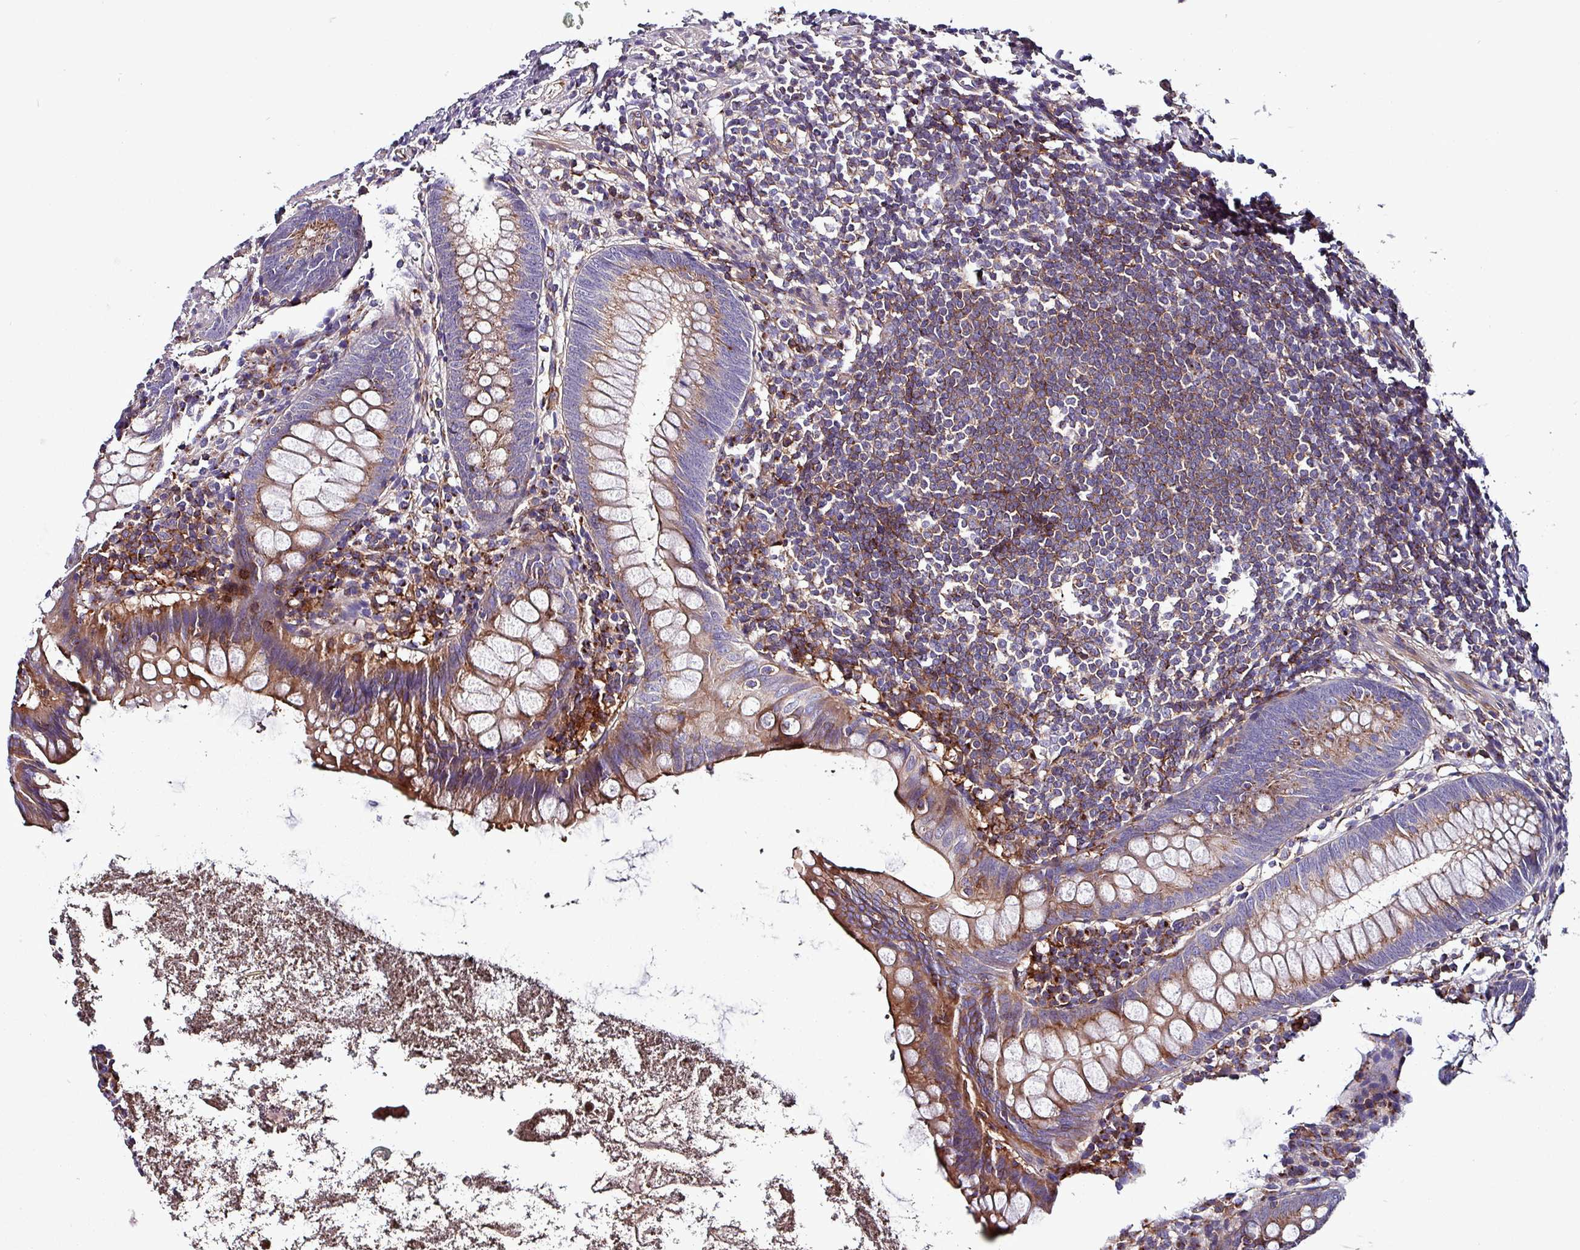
{"staining": {"intensity": "weak", "quantity": "25%-75%", "location": "cytoplasmic/membranous"}, "tissue": "appendix", "cell_type": "Glandular cells", "image_type": "normal", "snomed": [{"axis": "morphology", "description": "Normal tissue, NOS"}, {"axis": "topography", "description": "Appendix"}], "caption": "Brown immunohistochemical staining in unremarkable human appendix demonstrates weak cytoplasmic/membranous staining in approximately 25%-75% of glandular cells.", "gene": "VAMP4", "patient": {"sex": "female", "age": 51}}